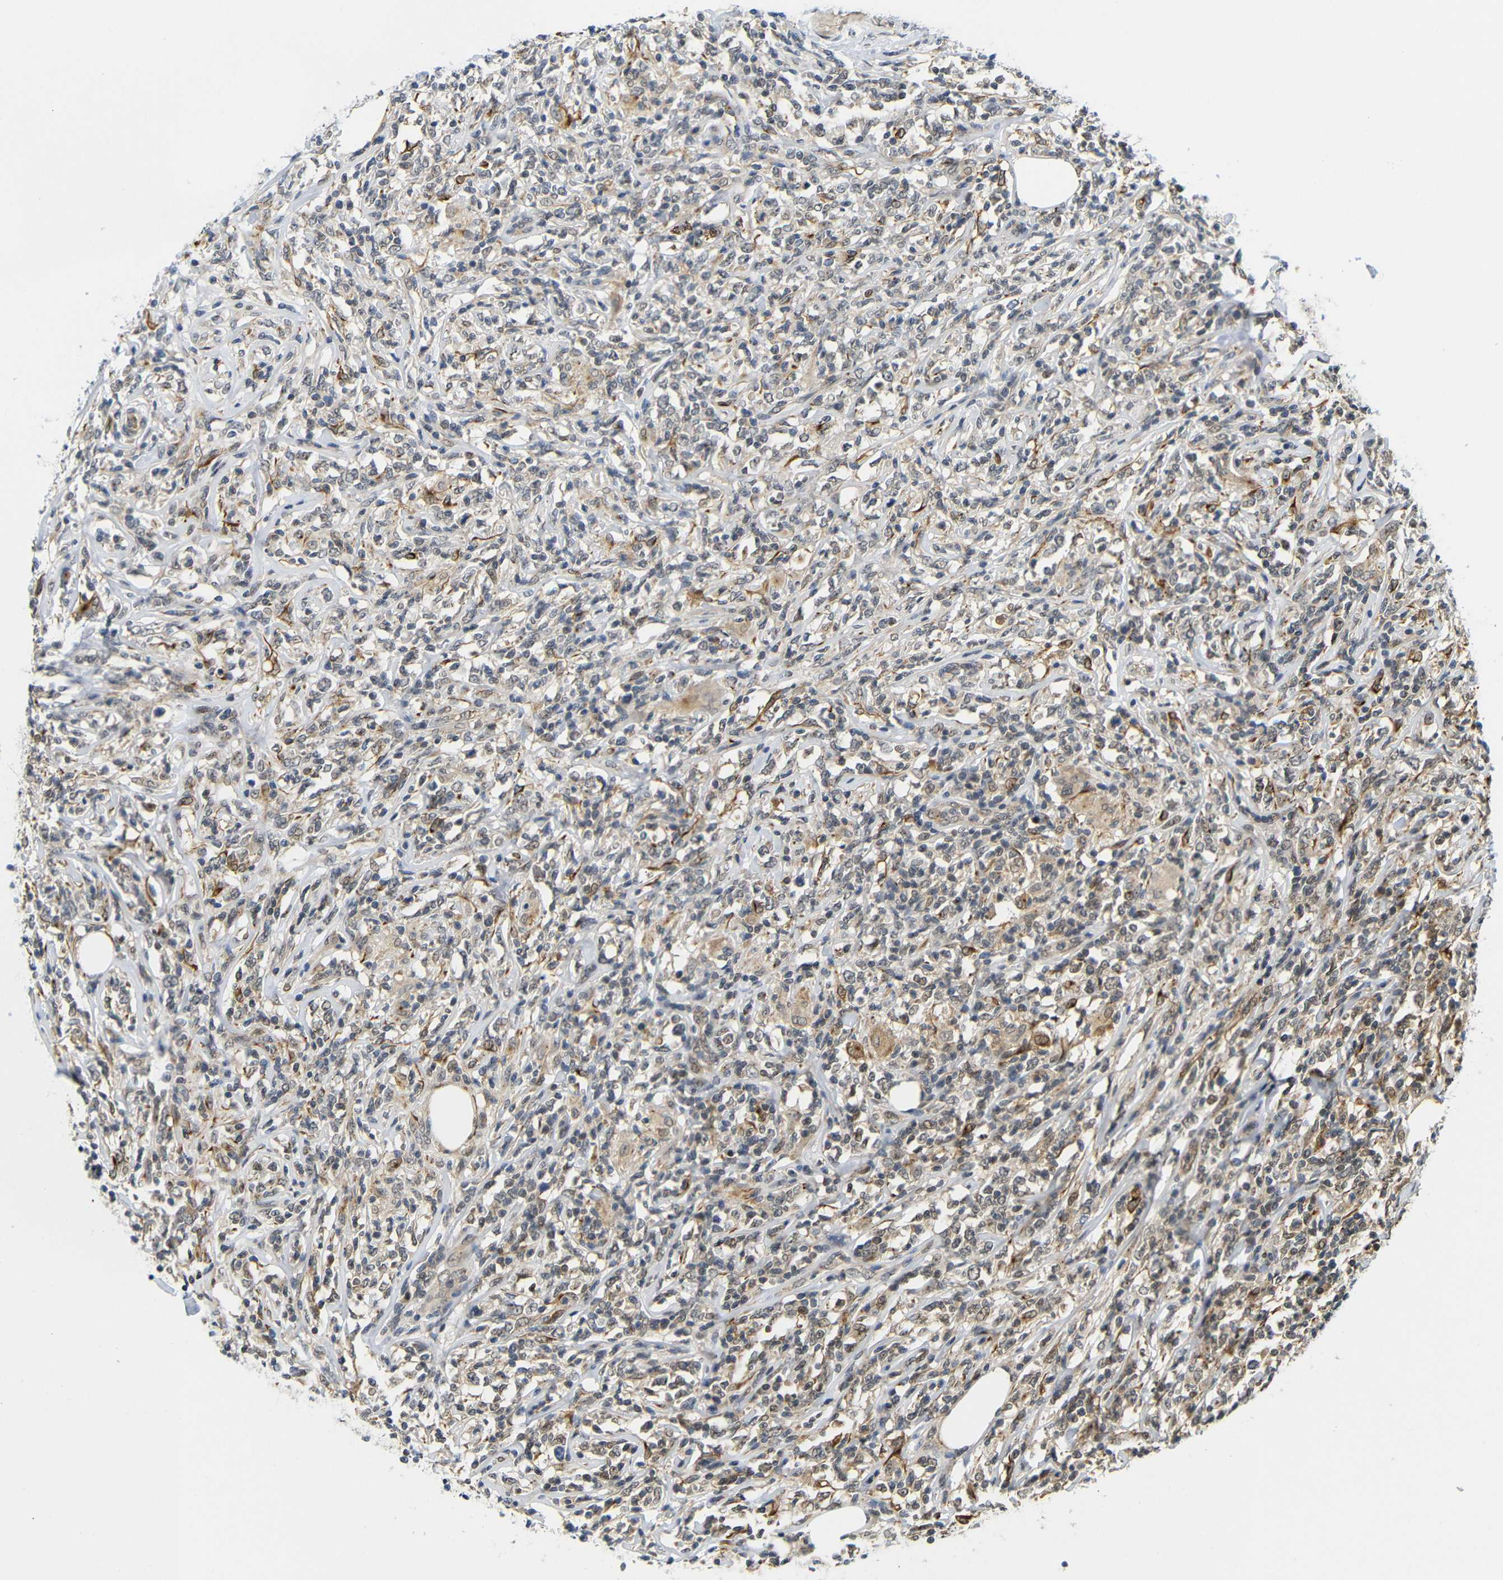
{"staining": {"intensity": "moderate", "quantity": ">75%", "location": "cytoplasmic/membranous,nuclear"}, "tissue": "lymphoma", "cell_type": "Tumor cells", "image_type": "cancer", "snomed": [{"axis": "morphology", "description": "Malignant lymphoma, non-Hodgkin's type, High grade"}, {"axis": "topography", "description": "Lymph node"}], "caption": "High-magnification brightfield microscopy of high-grade malignant lymphoma, non-Hodgkin's type stained with DAB (brown) and counterstained with hematoxylin (blue). tumor cells exhibit moderate cytoplasmic/membranous and nuclear positivity is appreciated in about>75% of cells.", "gene": "GJA5", "patient": {"sex": "female", "age": 84}}